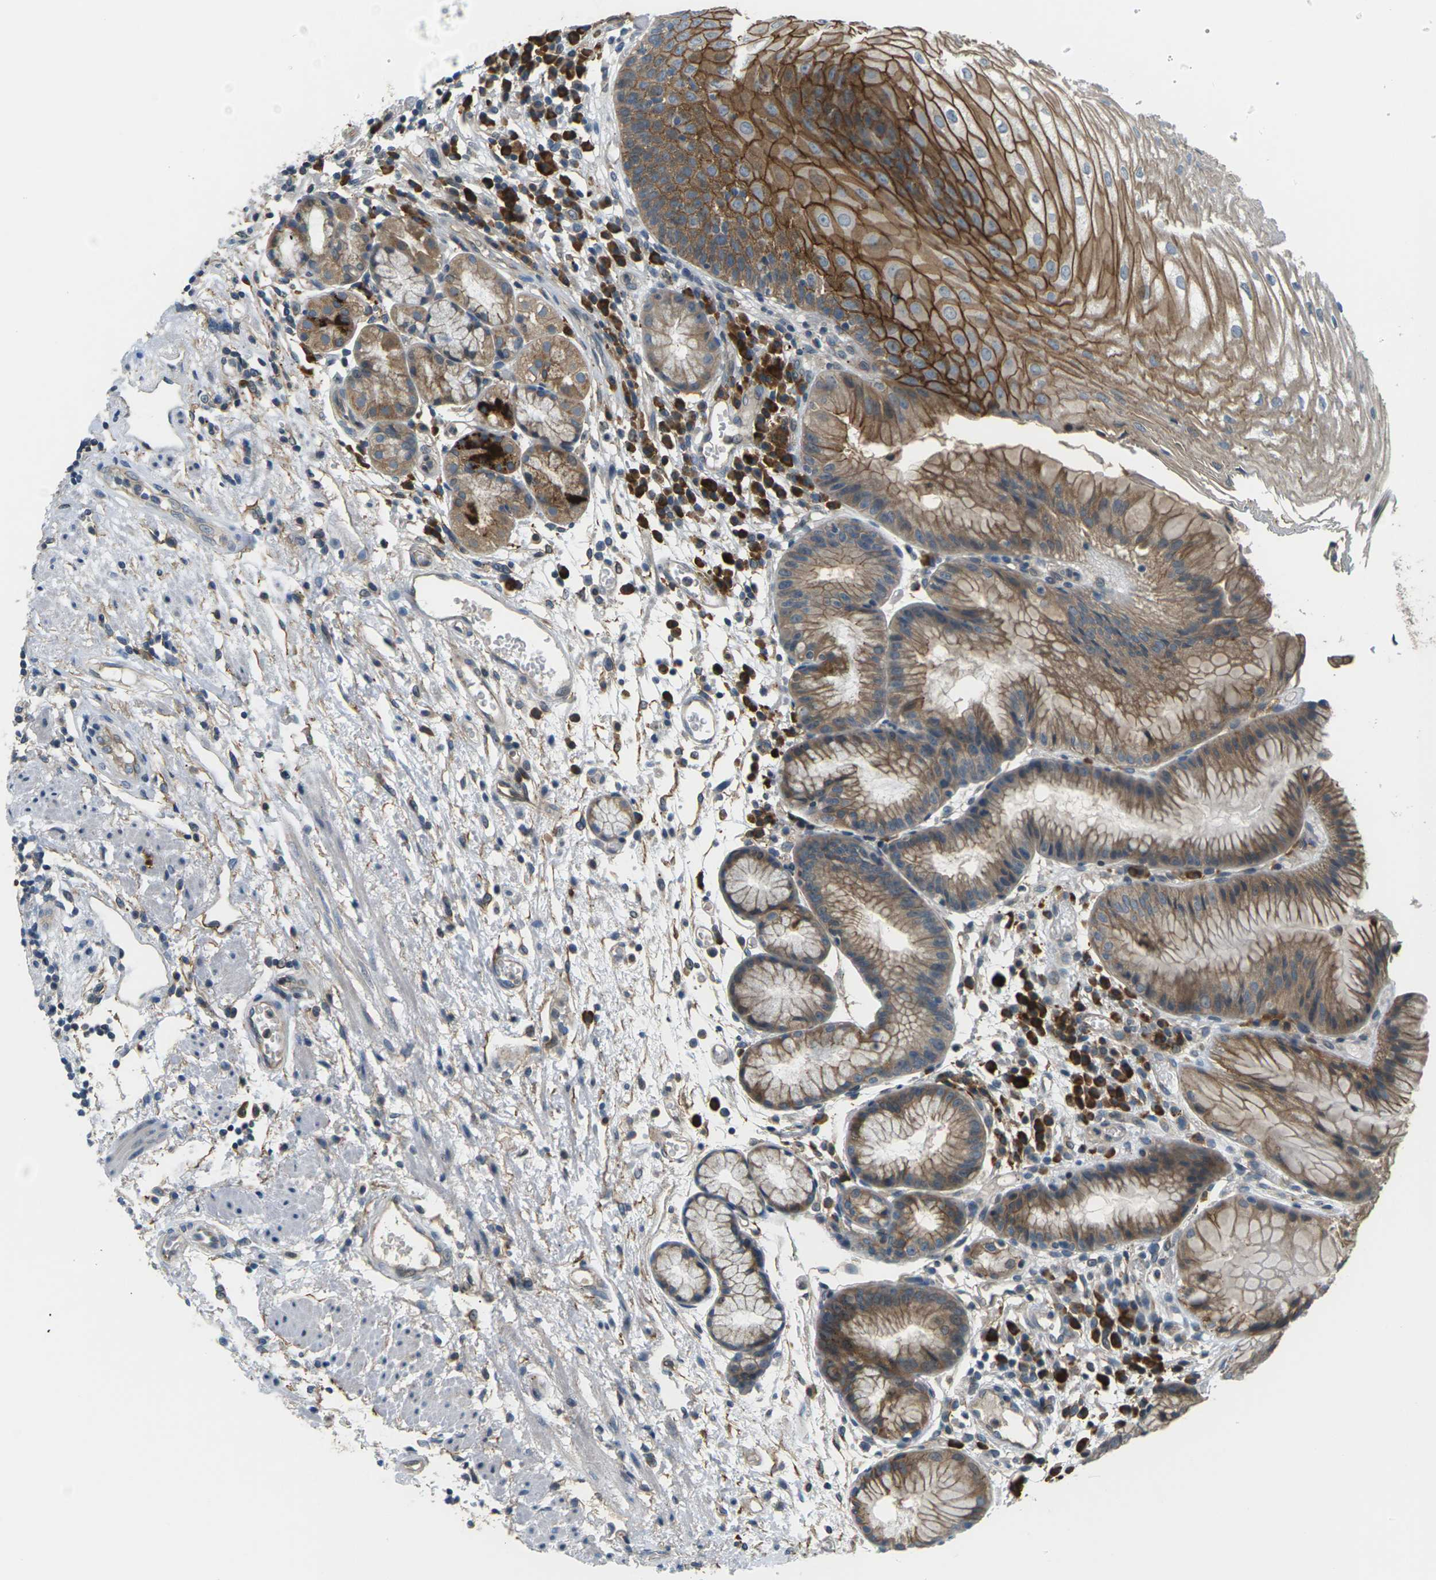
{"staining": {"intensity": "strong", "quantity": ">75%", "location": "cytoplasmic/membranous"}, "tissue": "stomach", "cell_type": "Glandular cells", "image_type": "normal", "snomed": [{"axis": "morphology", "description": "Normal tissue, NOS"}, {"axis": "topography", "description": "Stomach, upper"}], "caption": "Strong cytoplasmic/membranous positivity is appreciated in about >75% of glandular cells in benign stomach.", "gene": "SLC13A3", "patient": {"sex": "male", "age": 72}}